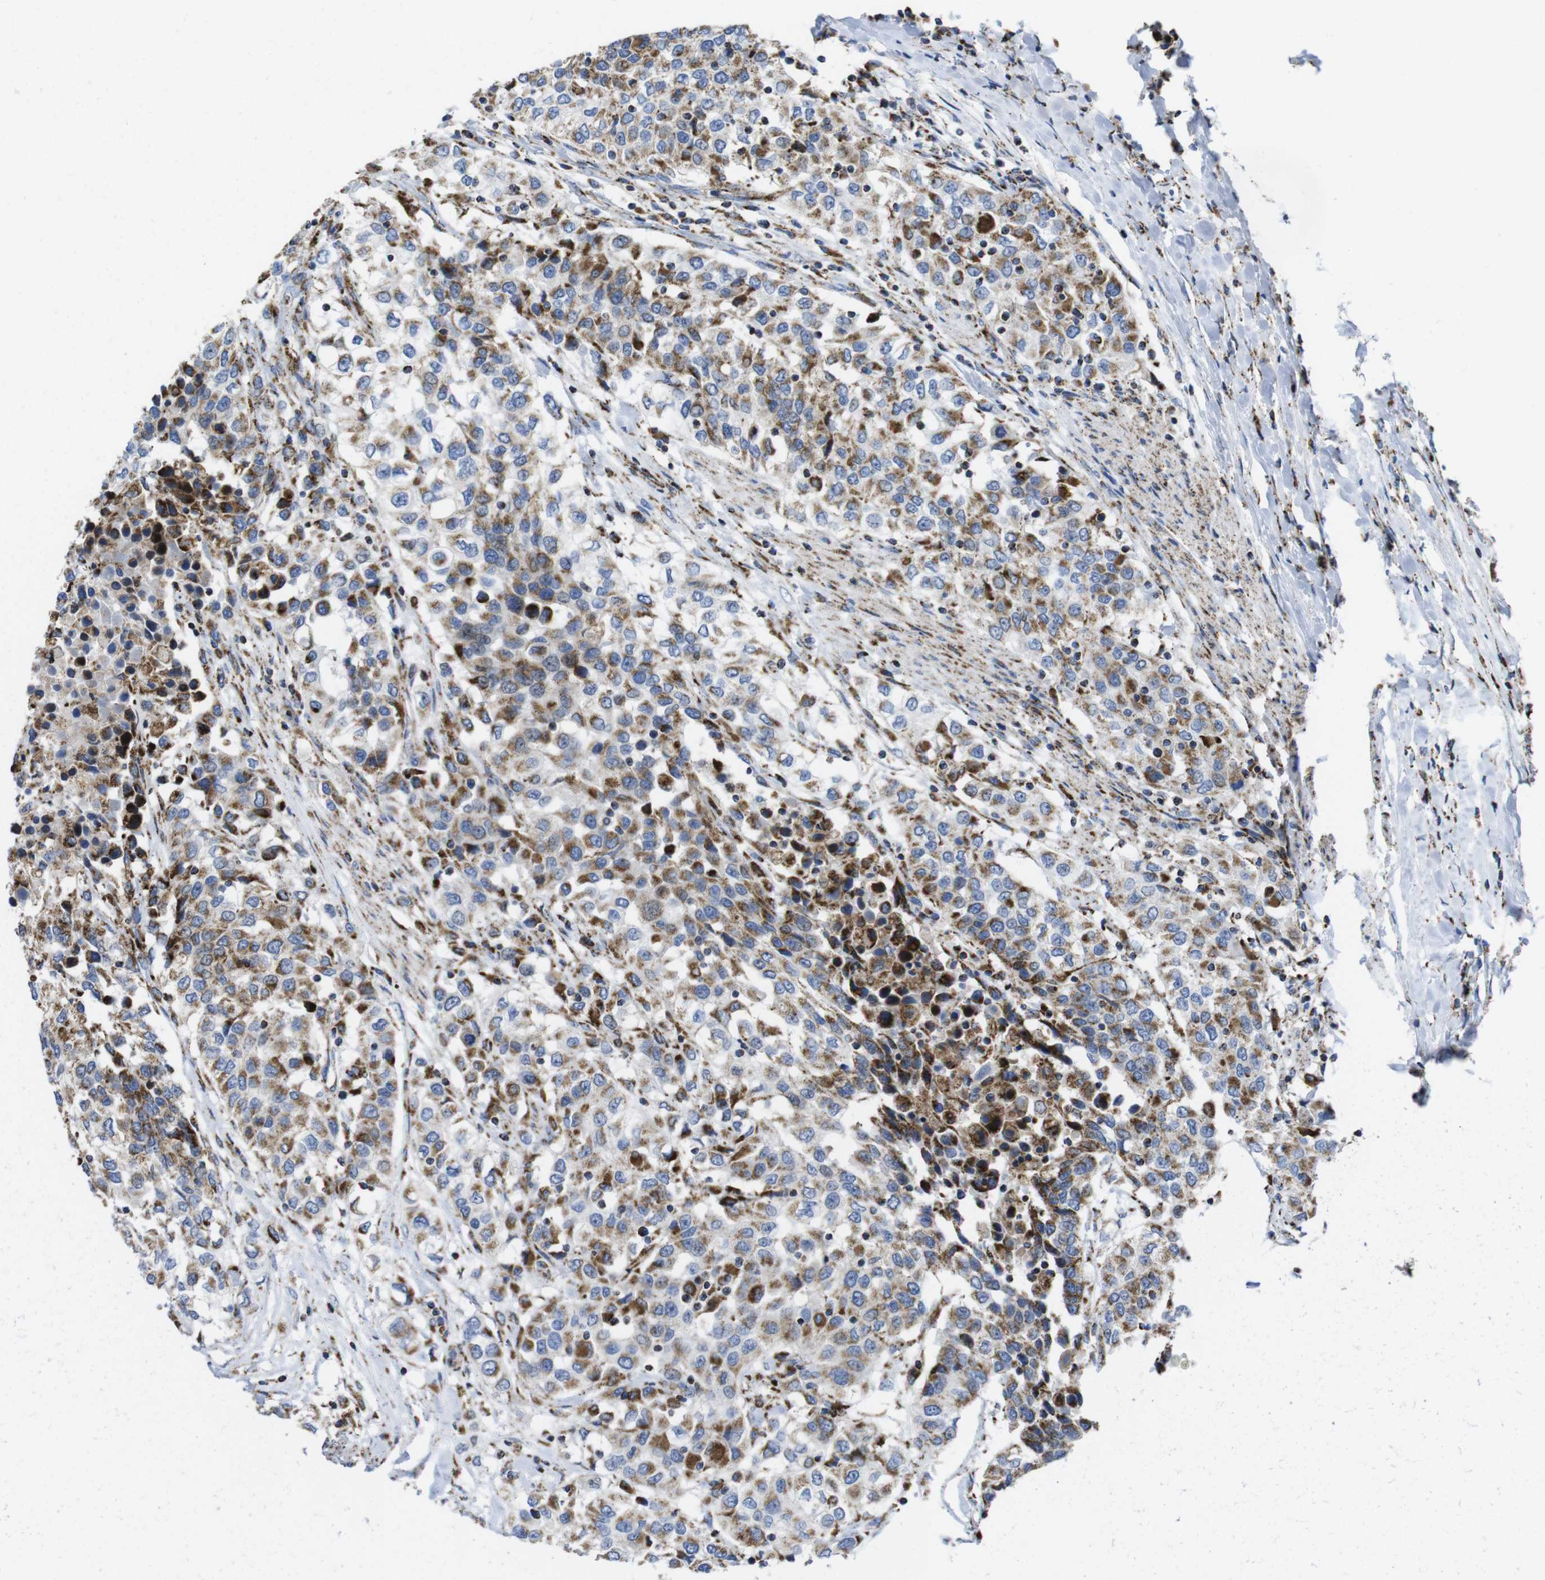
{"staining": {"intensity": "moderate", "quantity": ">75%", "location": "cytoplasmic/membranous"}, "tissue": "urothelial cancer", "cell_type": "Tumor cells", "image_type": "cancer", "snomed": [{"axis": "morphology", "description": "Urothelial carcinoma, High grade"}, {"axis": "topography", "description": "Urinary bladder"}], "caption": "Urothelial carcinoma (high-grade) stained for a protein (brown) shows moderate cytoplasmic/membranous positive staining in approximately >75% of tumor cells.", "gene": "TMEM192", "patient": {"sex": "female", "age": 56}}